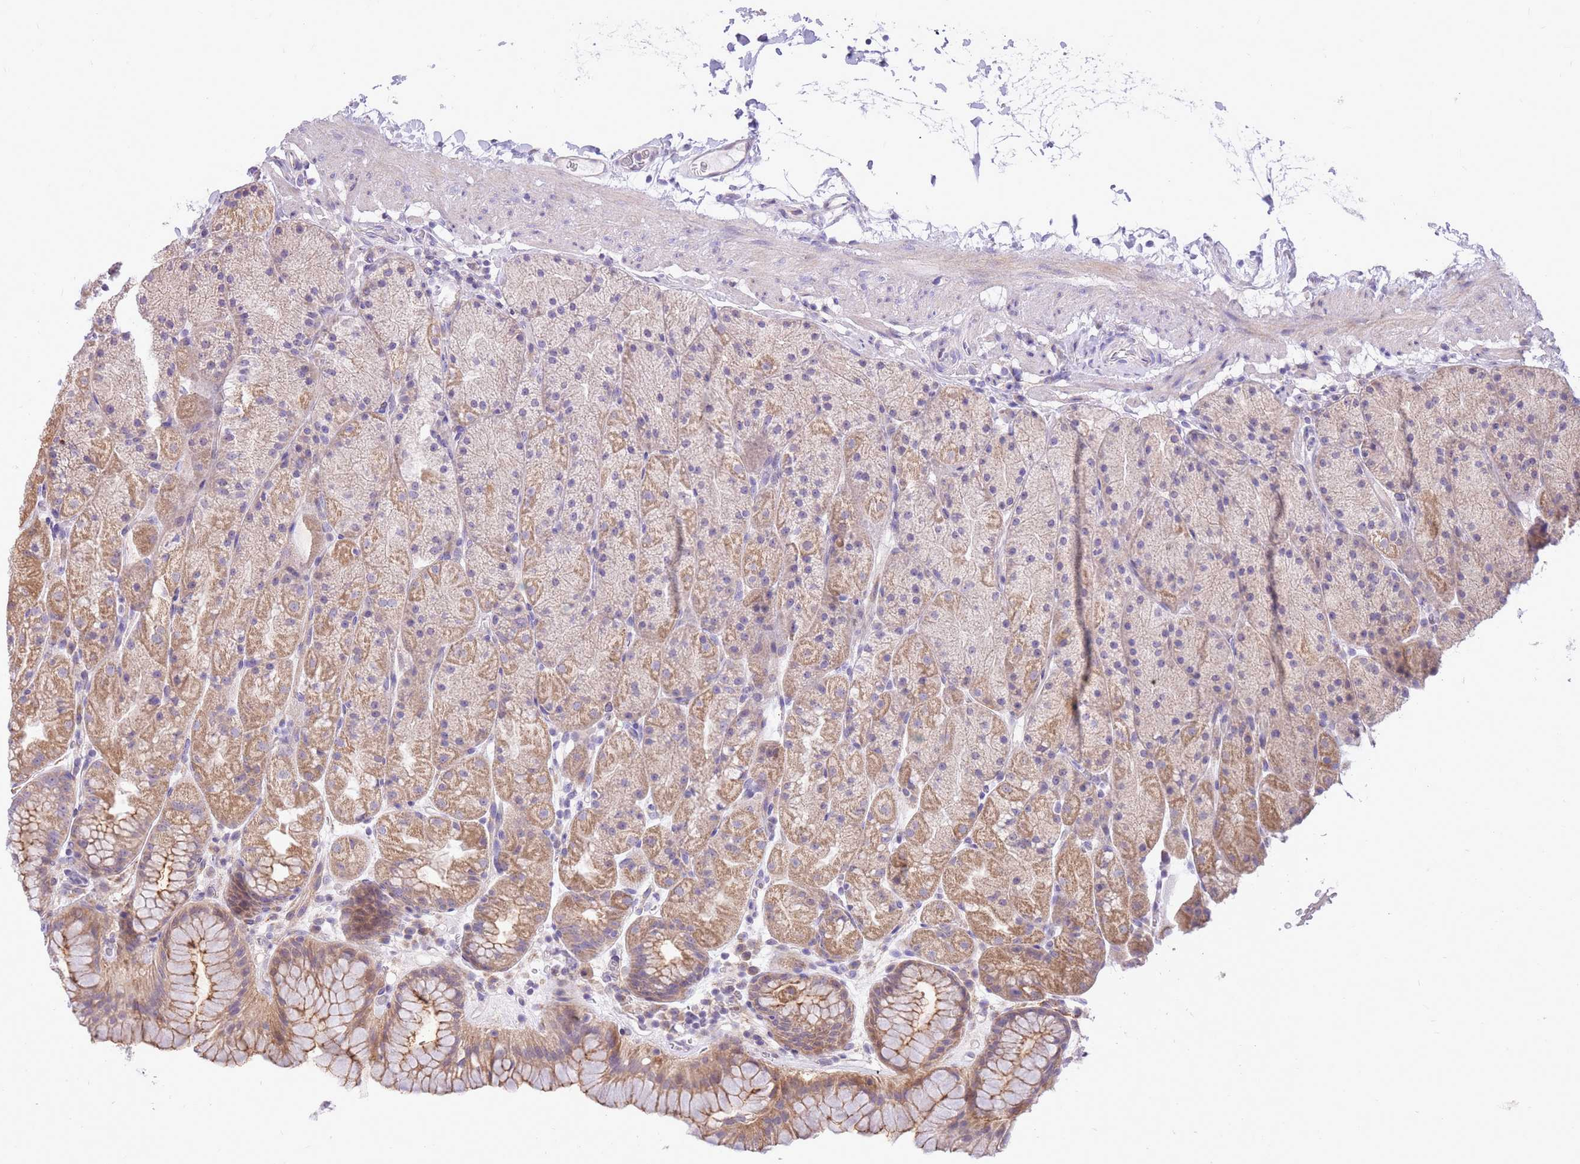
{"staining": {"intensity": "moderate", "quantity": "25%-75%", "location": "cytoplasmic/membranous"}, "tissue": "stomach", "cell_type": "Glandular cells", "image_type": "normal", "snomed": [{"axis": "morphology", "description": "Normal tissue, NOS"}, {"axis": "topography", "description": "Stomach, upper"}, {"axis": "topography", "description": "Stomach, lower"}], "caption": "Glandular cells show medium levels of moderate cytoplasmic/membranous staining in approximately 25%-75% of cells in unremarkable human stomach. The protein is shown in brown color, while the nuclei are stained blue.", "gene": "TOPAZ1", "patient": {"sex": "male", "age": 67}}